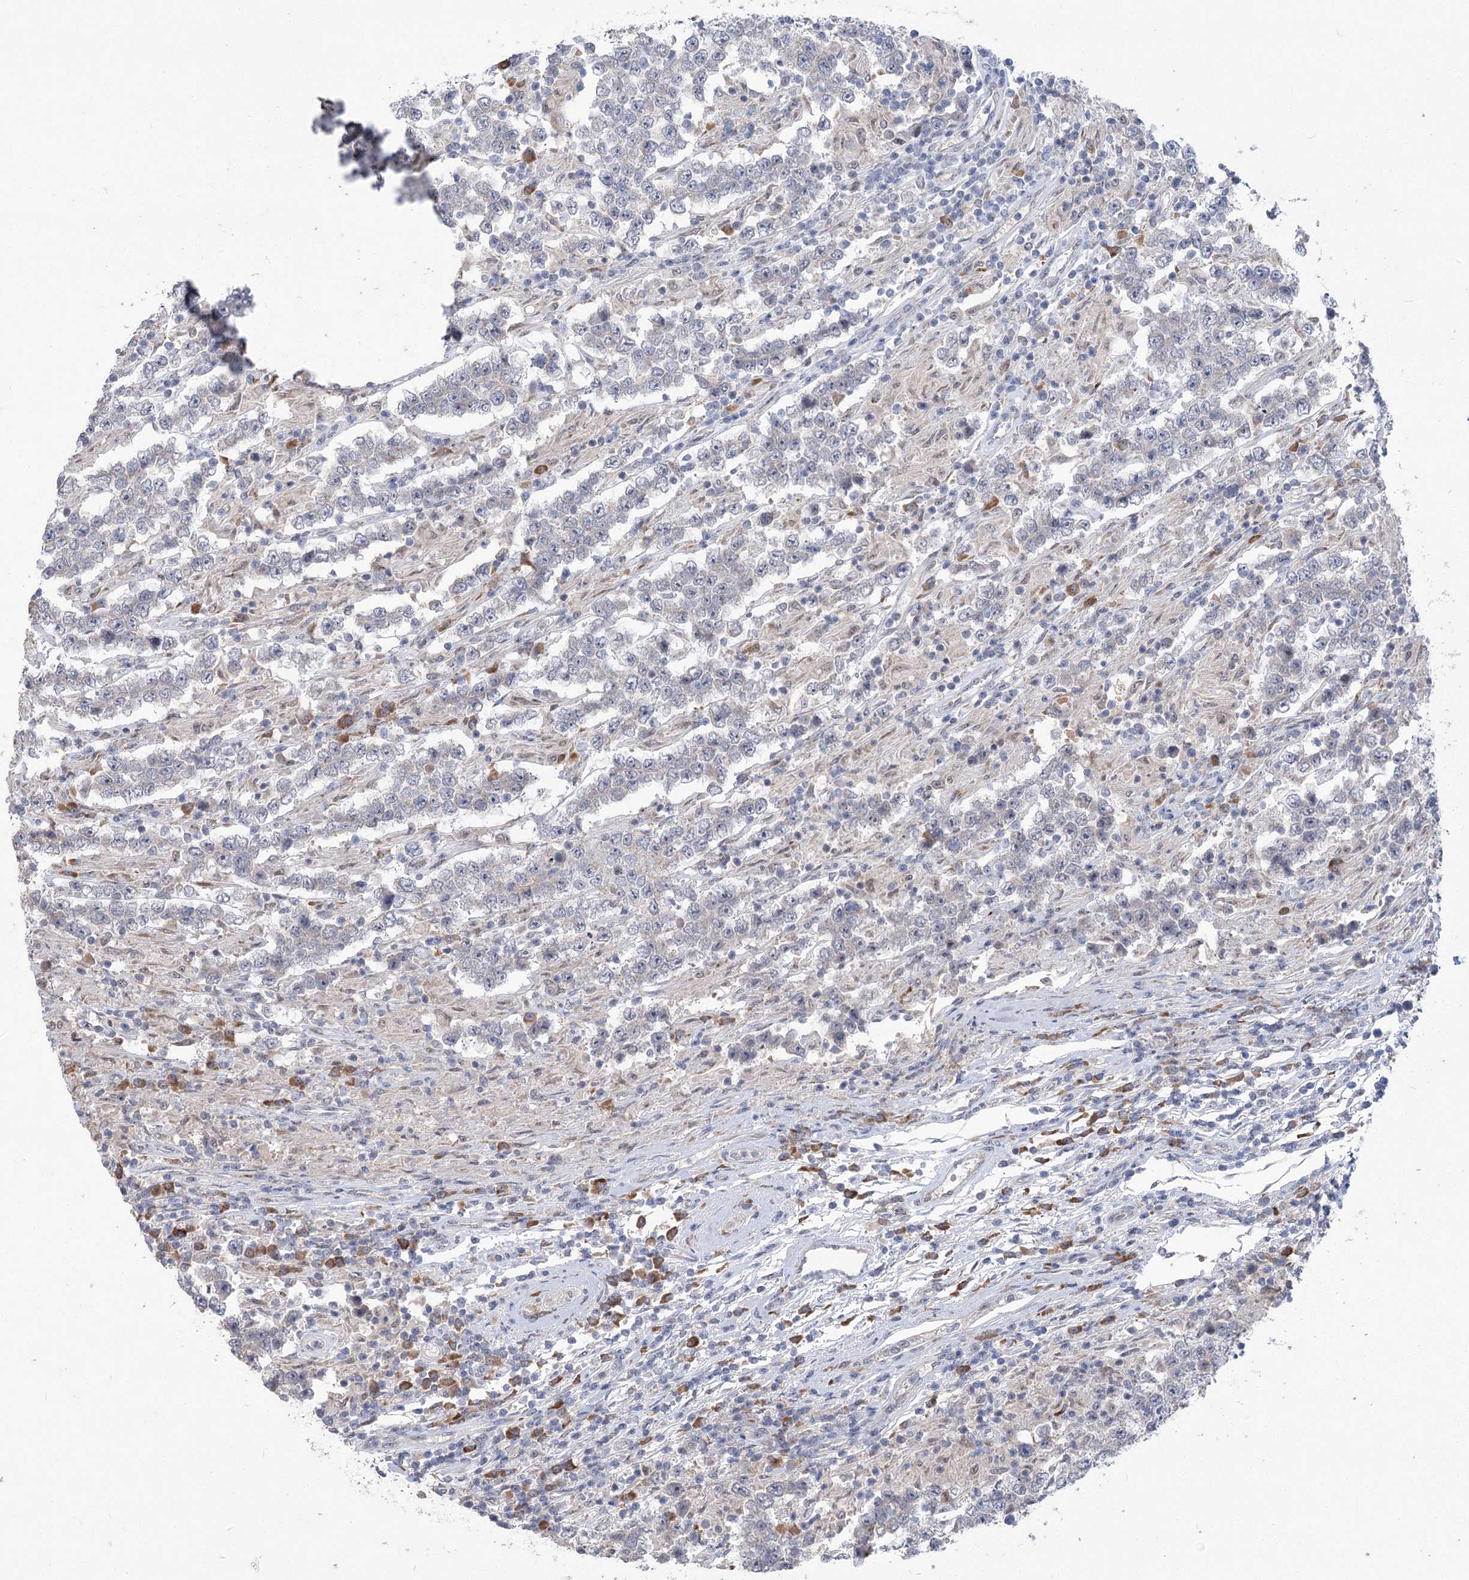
{"staining": {"intensity": "negative", "quantity": "none", "location": "none"}, "tissue": "testis cancer", "cell_type": "Tumor cells", "image_type": "cancer", "snomed": [{"axis": "morphology", "description": "Normal tissue, NOS"}, {"axis": "morphology", "description": "Urothelial carcinoma, High grade"}, {"axis": "morphology", "description": "Seminoma, NOS"}, {"axis": "morphology", "description": "Carcinoma, Embryonal, NOS"}, {"axis": "topography", "description": "Urinary bladder"}, {"axis": "topography", "description": "Testis"}], "caption": "DAB immunohistochemical staining of human testis urothelial carcinoma (high-grade) demonstrates no significant staining in tumor cells.", "gene": "GCNT4", "patient": {"sex": "male", "age": 41}}